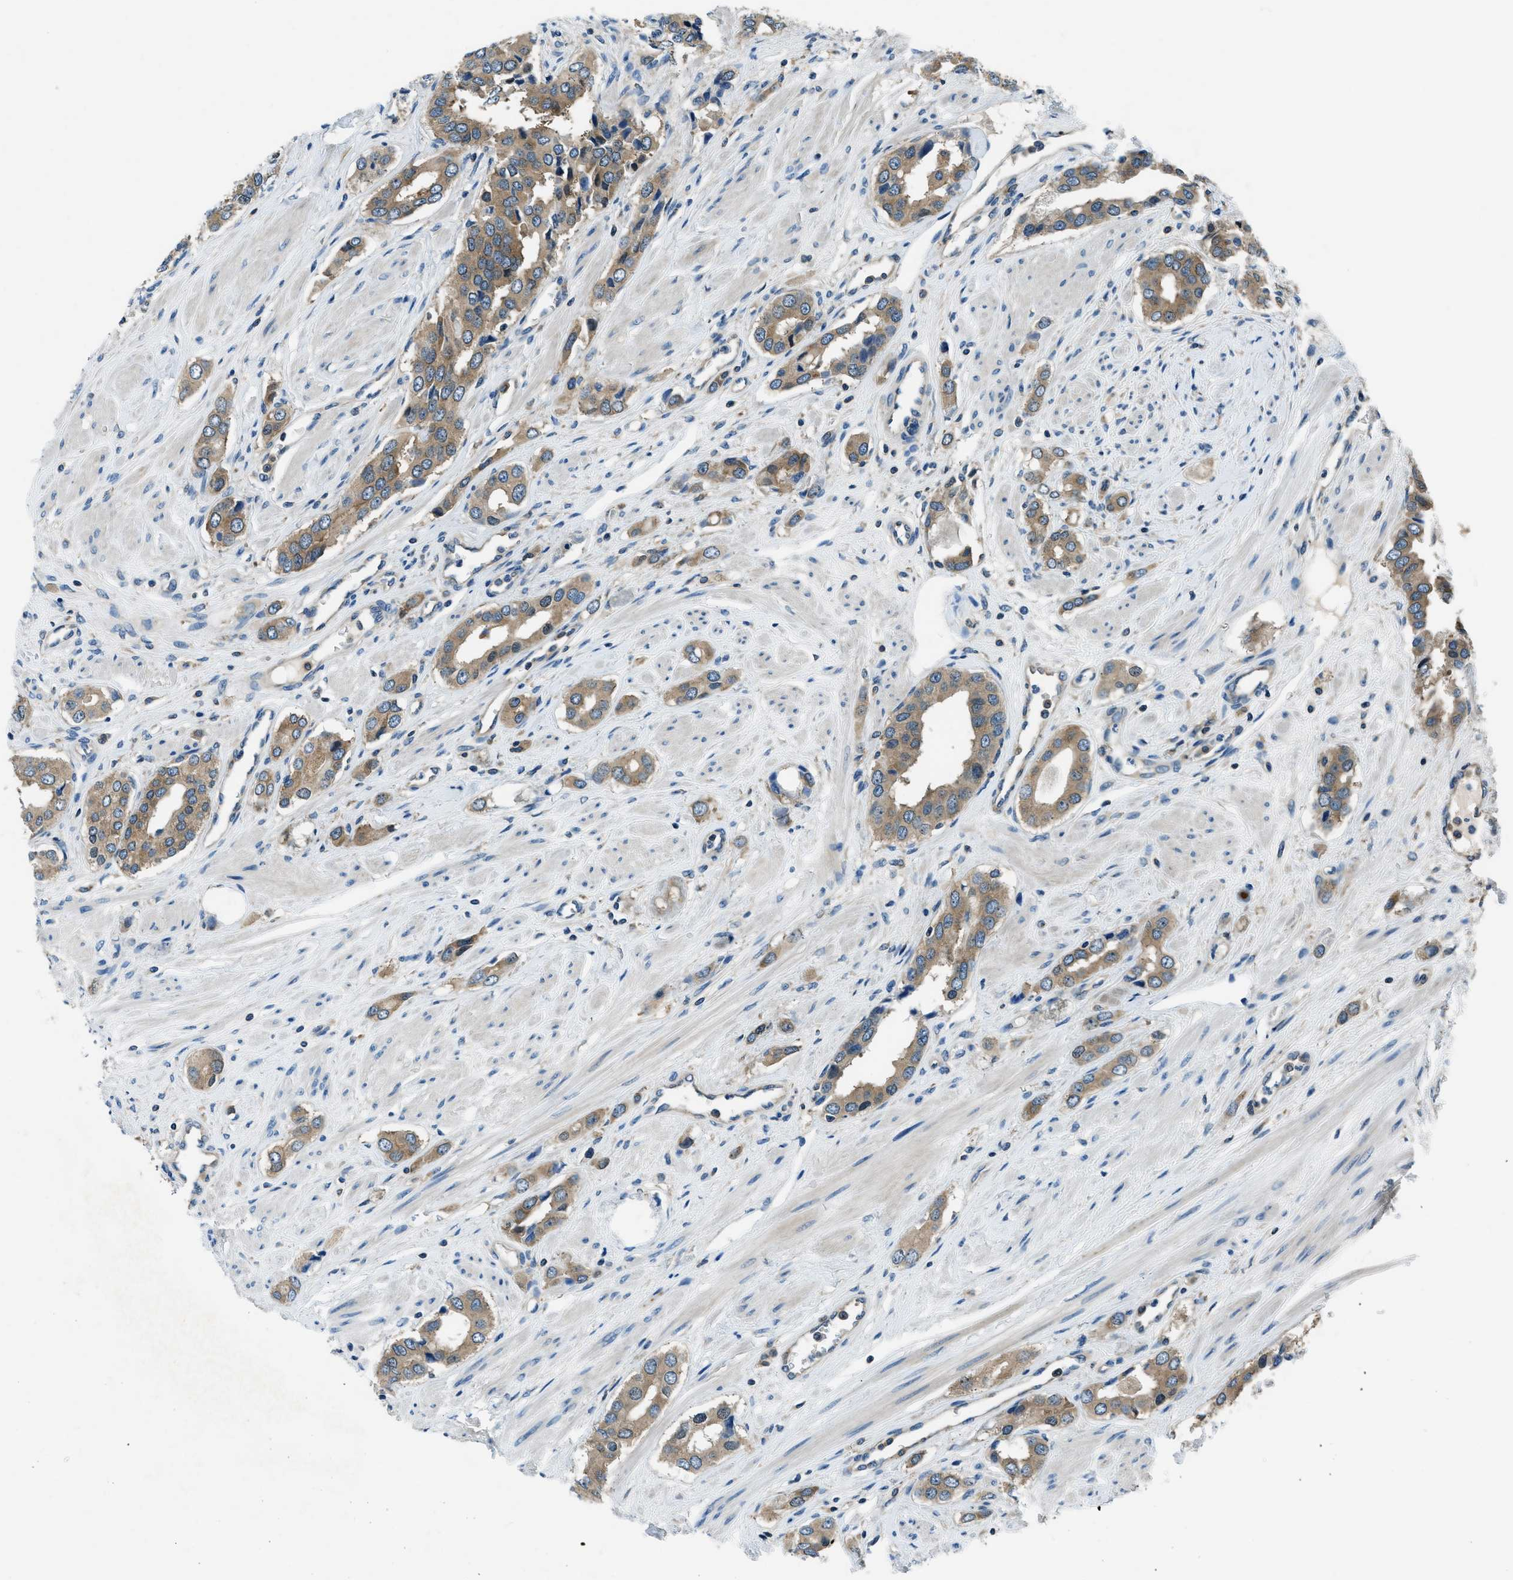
{"staining": {"intensity": "moderate", "quantity": ">75%", "location": "cytoplasmic/membranous"}, "tissue": "prostate cancer", "cell_type": "Tumor cells", "image_type": "cancer", "snomed": [{"axis": "morphology", "description": "Adenocarcinoma, High grade"}, {"axis": "topography", "description": "Prostate"}], "caption": "Tumor cells reveal medium levels of moderate cytoplasmic/membranous positivity in about >75% of cells in human high-grade adenocarcinoma (prostate).", "gene": "ARFGAP2", "patient": {"sex": "male", "age": 52}}